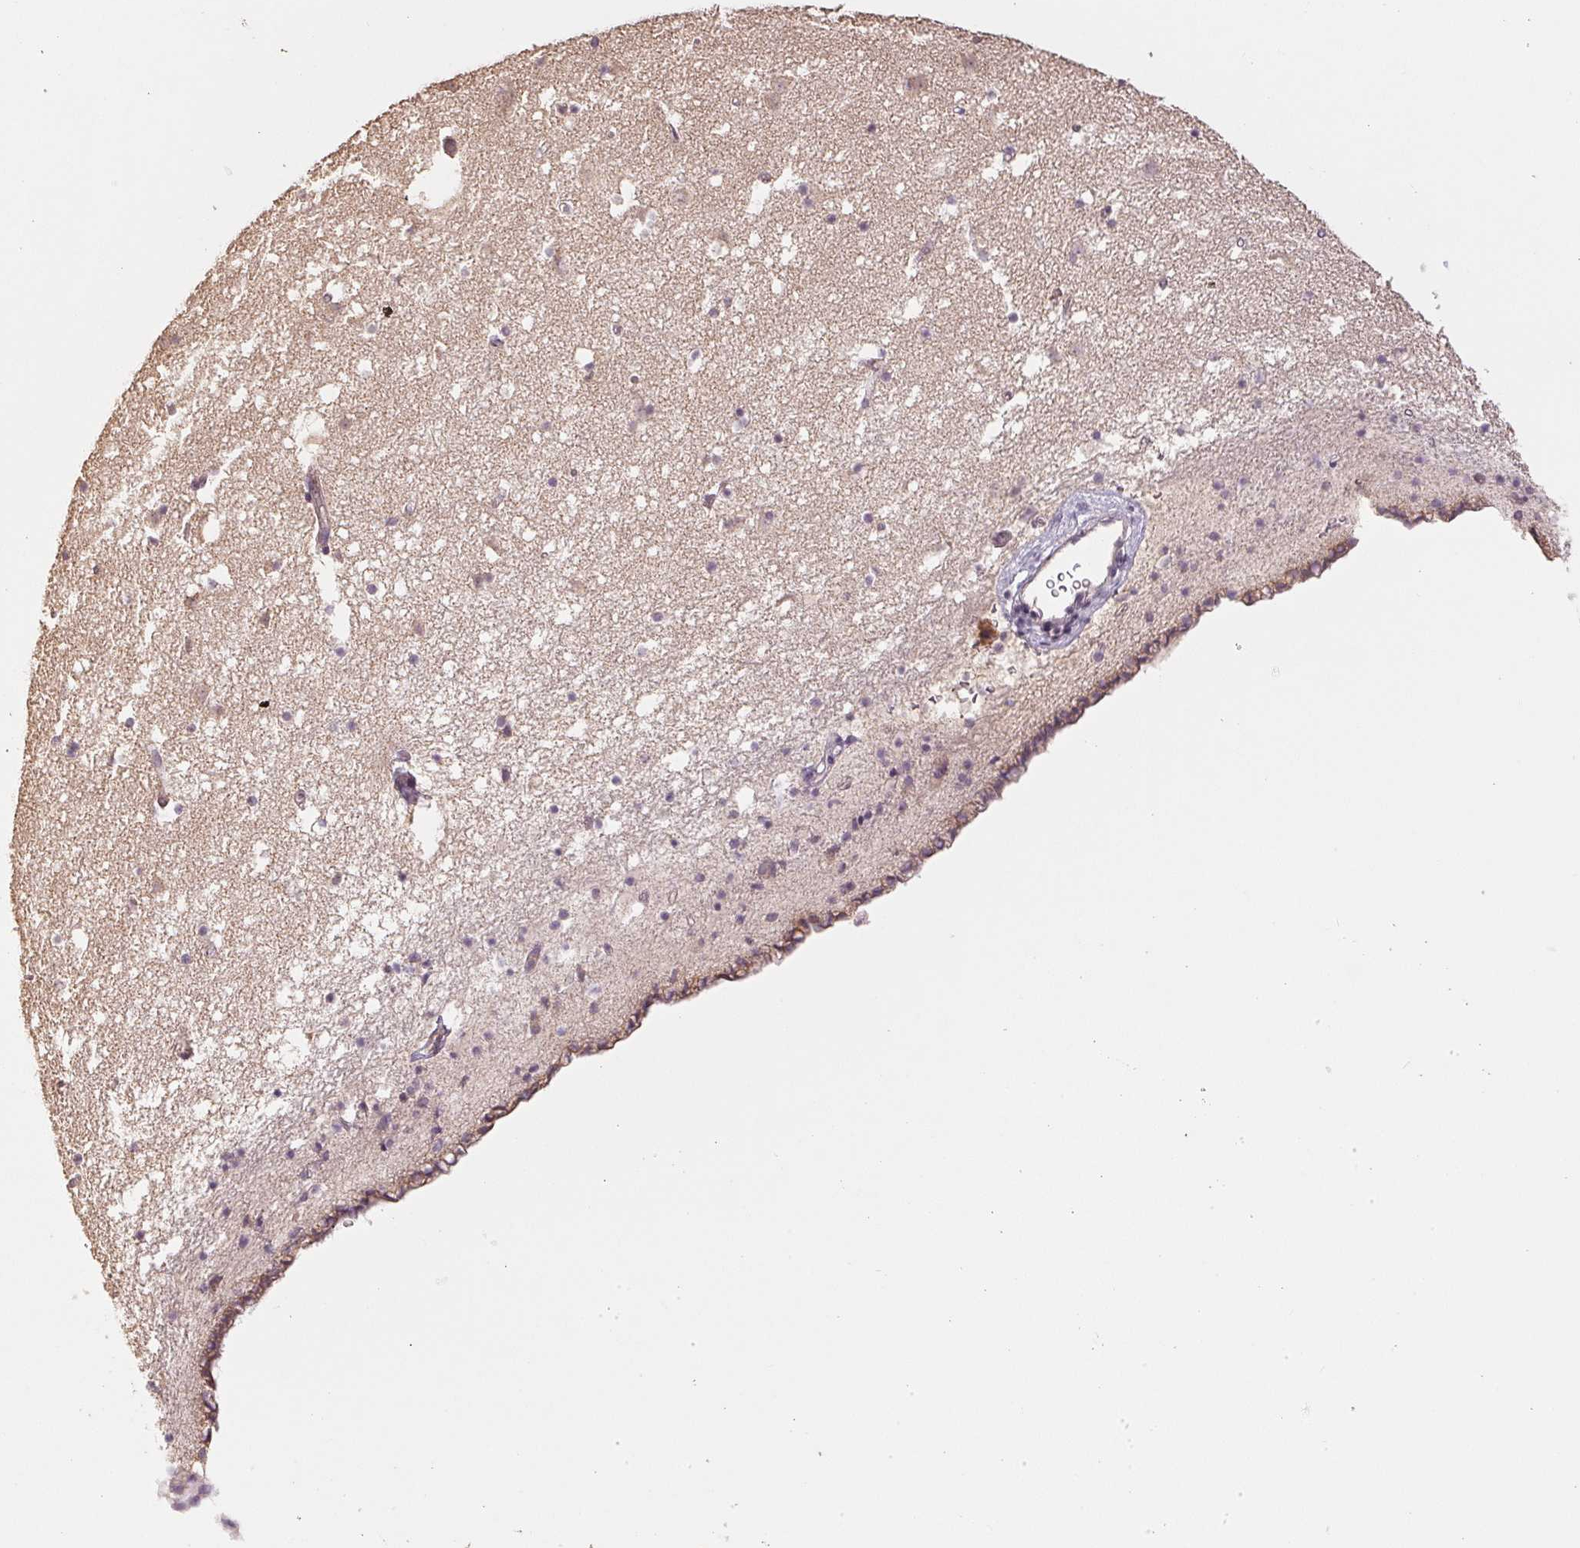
{"staining": {"intensity": "negative", "quantity": "none", "location": "none"}, "tissue": "caudate", "cell_type": "Glial cells", "image_type": "normal", "snomed": [{"axis": "morphology", "description": "Normal tissue, NOS"}, {"axis": "topography", "description": "Lateral ventricle wall"}], "caption": "DAB (3,3'-diaminobenzidine) immunohistochemical staining of unremarkable human caudate displays no significant staining in glial cells.", "gene": "COX14", "patient": {"sex": "female", "age": 42}}